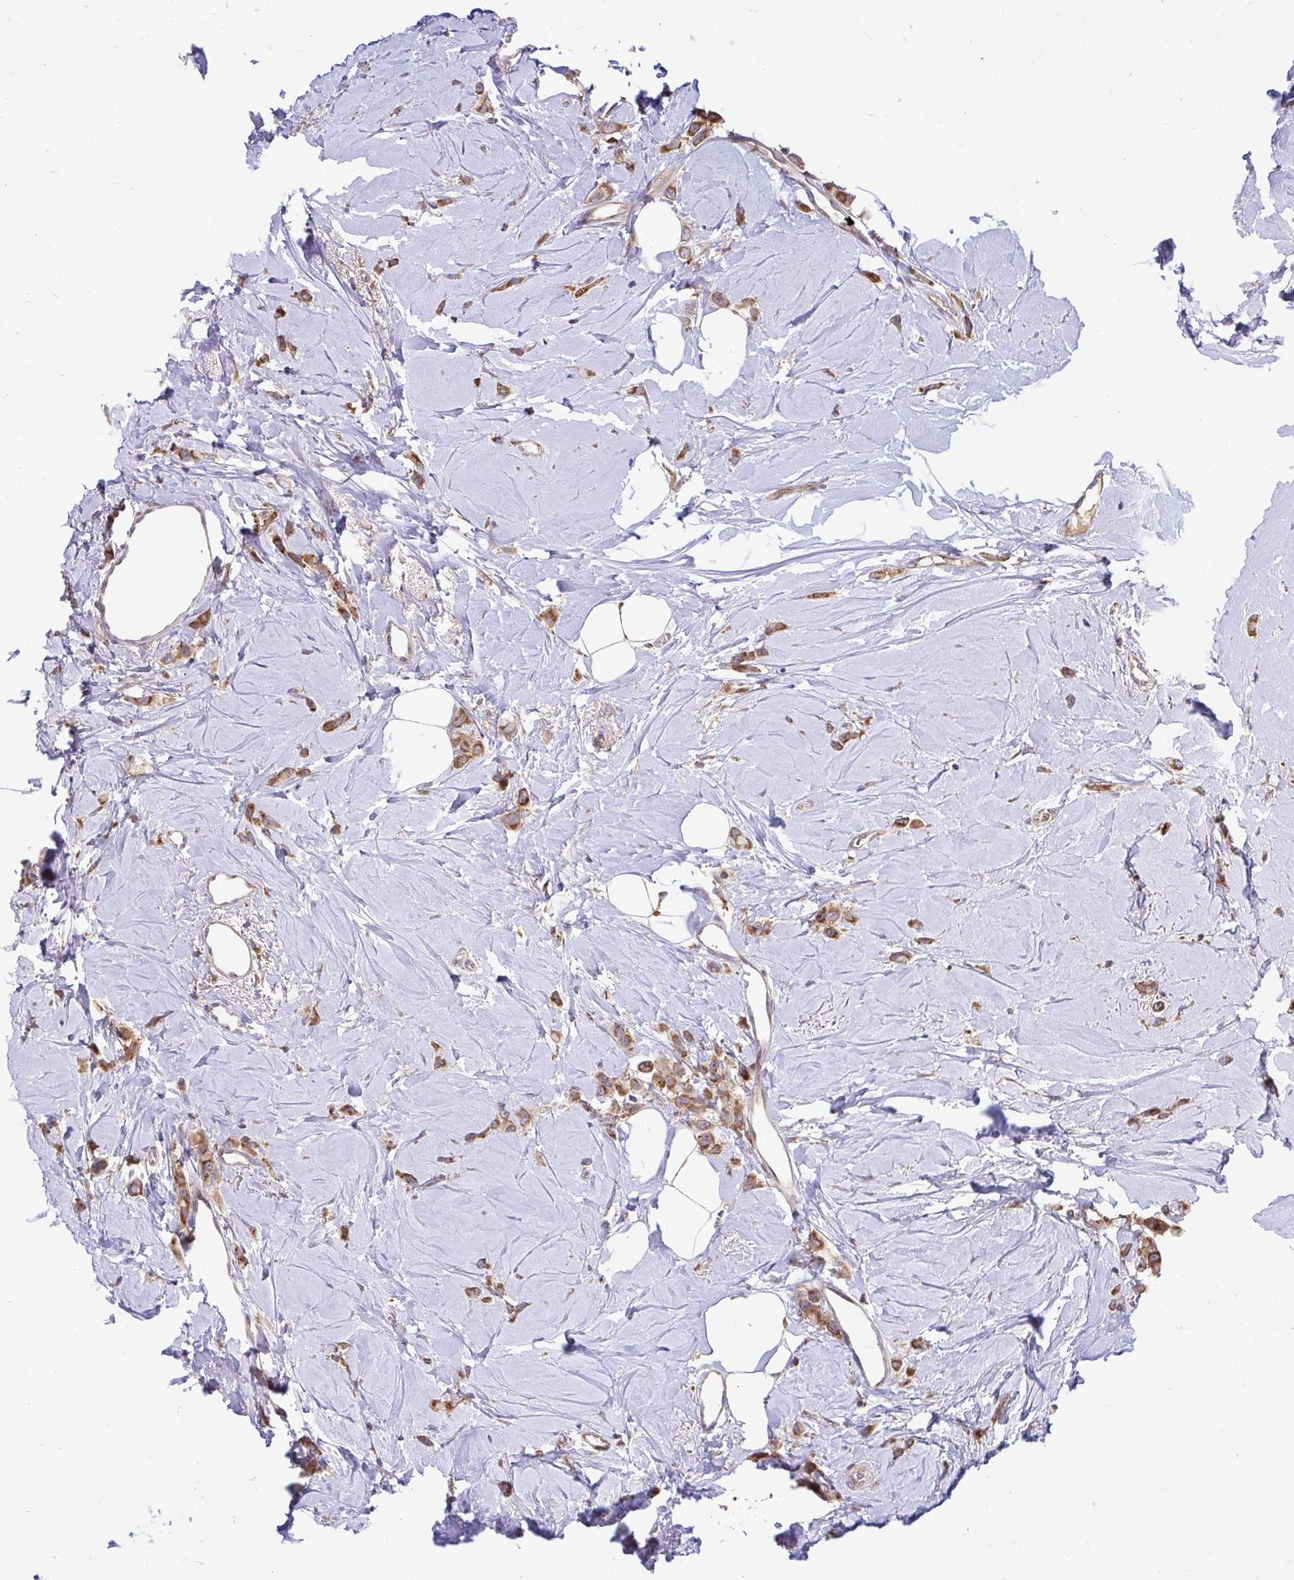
{"staining": {"intensity": "strong", "quantity": ">75%", "location": "cytoplasmic/membranous"}, "tissue": "breast cancer", "cell_type": "Tumor cells", "image_type": "cancer", "snomed": [{"axis": "morphology", "description": "Lobular carcinoma"}, {"axis": "topography", "description": "Breast"}], "caption": "DAB (3,3'-diaminobenzidine) immunohistochemical staining of human breast lobular carcinoma reveals strong cytoplasmic/membranous protein staining in about >75% of tumor cells. Ihc stains the protein in brown and the nuclei are stained blue.", "gene": "VTI1B", "patient": {"sex": "female", "age": 66}}